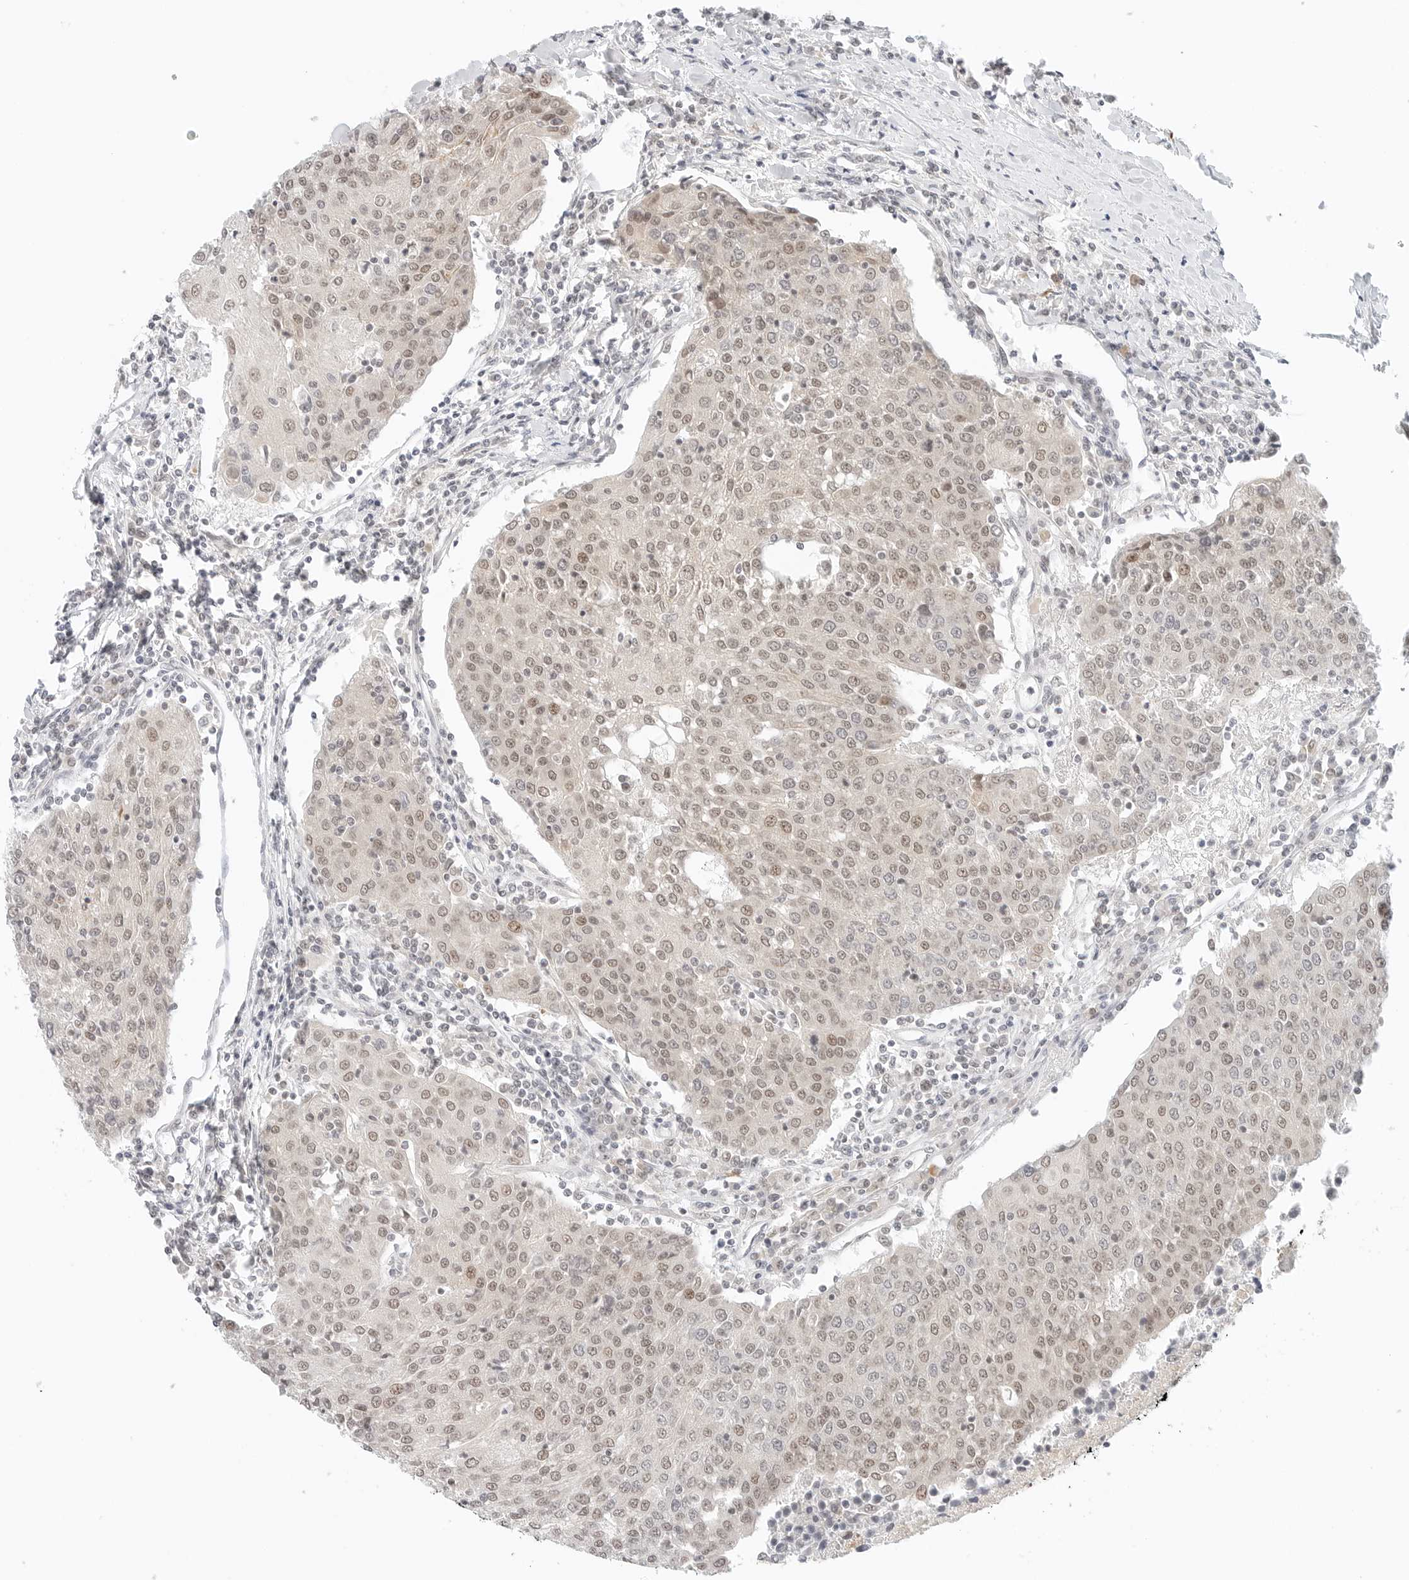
{"staining": {"intensity": "weak", "quantity": "25%-75%", "location": "nuclear"}, "tissue": "urothelial cancer", "cell_type": "Tumor cells", "image_type": "cancer", "snomed": [{"axis": "morphology", "description": "Urothelial carcinoma, High grade"}, {"axis": "topography", "description": "Urinary bladder"}], "caption": "High-grade urothelial carcinoma tissue displays weak nuclear positivity in about 25%-75% of tumor cells", "gene": "NEO1", "patient": {"sex": "female", "age": 85}}